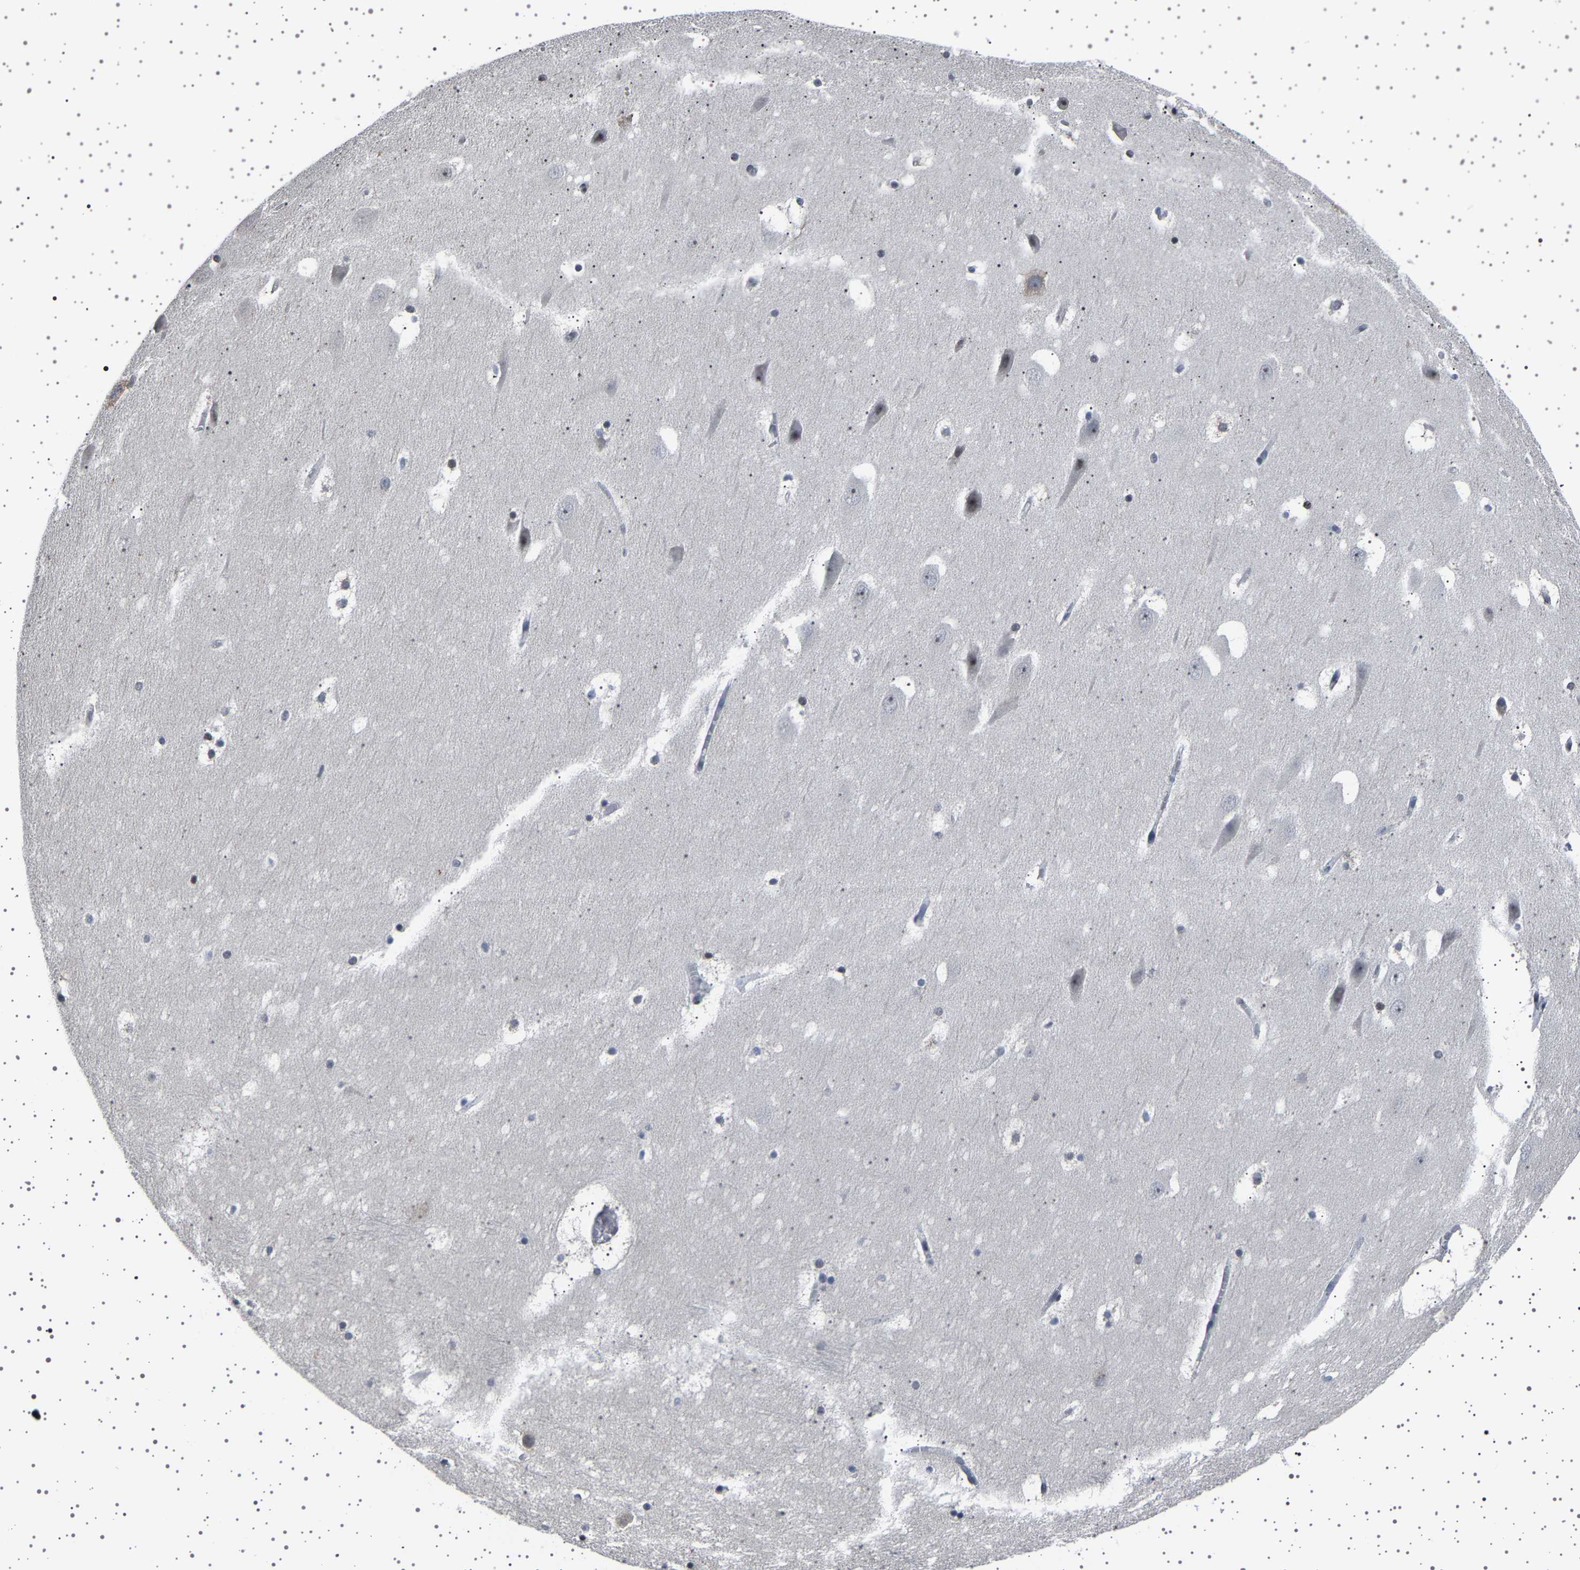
{"staining": {"intensity": "negative", "quantity": "none", "location": "none"}, "tissue": "hippocampus", "cell_type": "Glial cells", "image_type": "normal", "snomed": [{"axis": "morphology", "description": "Normal tissue, NOS"}, {"axis": "topography", "description": "Hippocampus"}], "caption": "IHC image of benign hippocampus: hippocampus stained with DAB (3,3'-diaminobenzidine) demonstrates no significant protein expression in glial cells.", "gene": "IL10RB", "patient": {"sex": "male", "age": 45}}